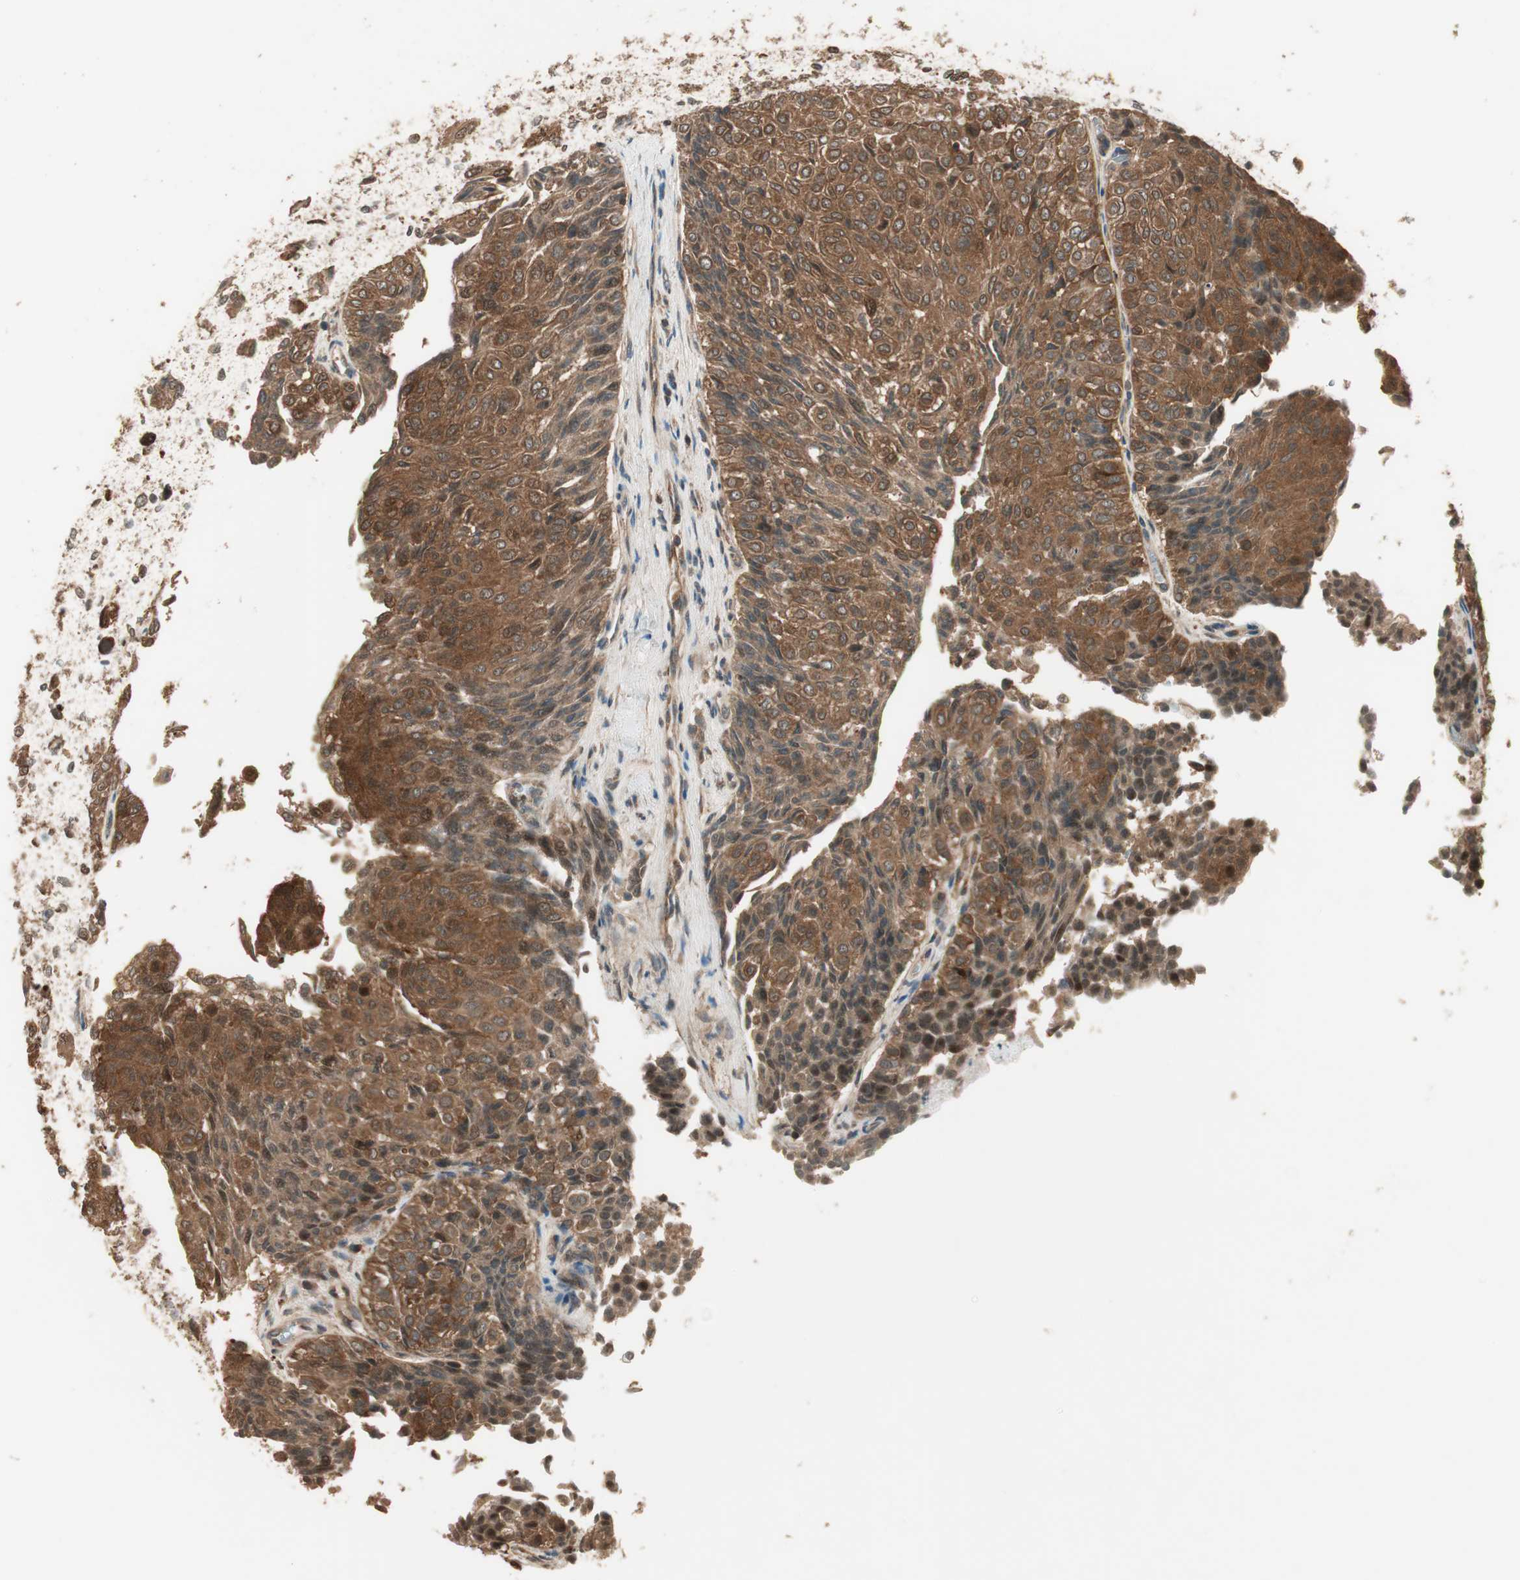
{"staining": {"intensity": "moderate", "quantity": ">75%", "location": "cytoplasmic/membranous,nuclear"}, "tissue": "urothelial cancer", "cell_type": "Tumor cells", "image_type": "cancer", "snomed": [{"axis": "morphology", "description": "Urothelial carcinoma, Low grade"}, {"axis": "topography", "description": "Urinary bladder"}], "caption": "Protein staining by immunohistochemistry (IHC) exhibits moderate cytoplasmic/membranous and nuclear positivity in about >75% of tumor cells in urothelial cancer.", "gene": "CNOT4", "patient": {"sex": "male", "age": 78}}